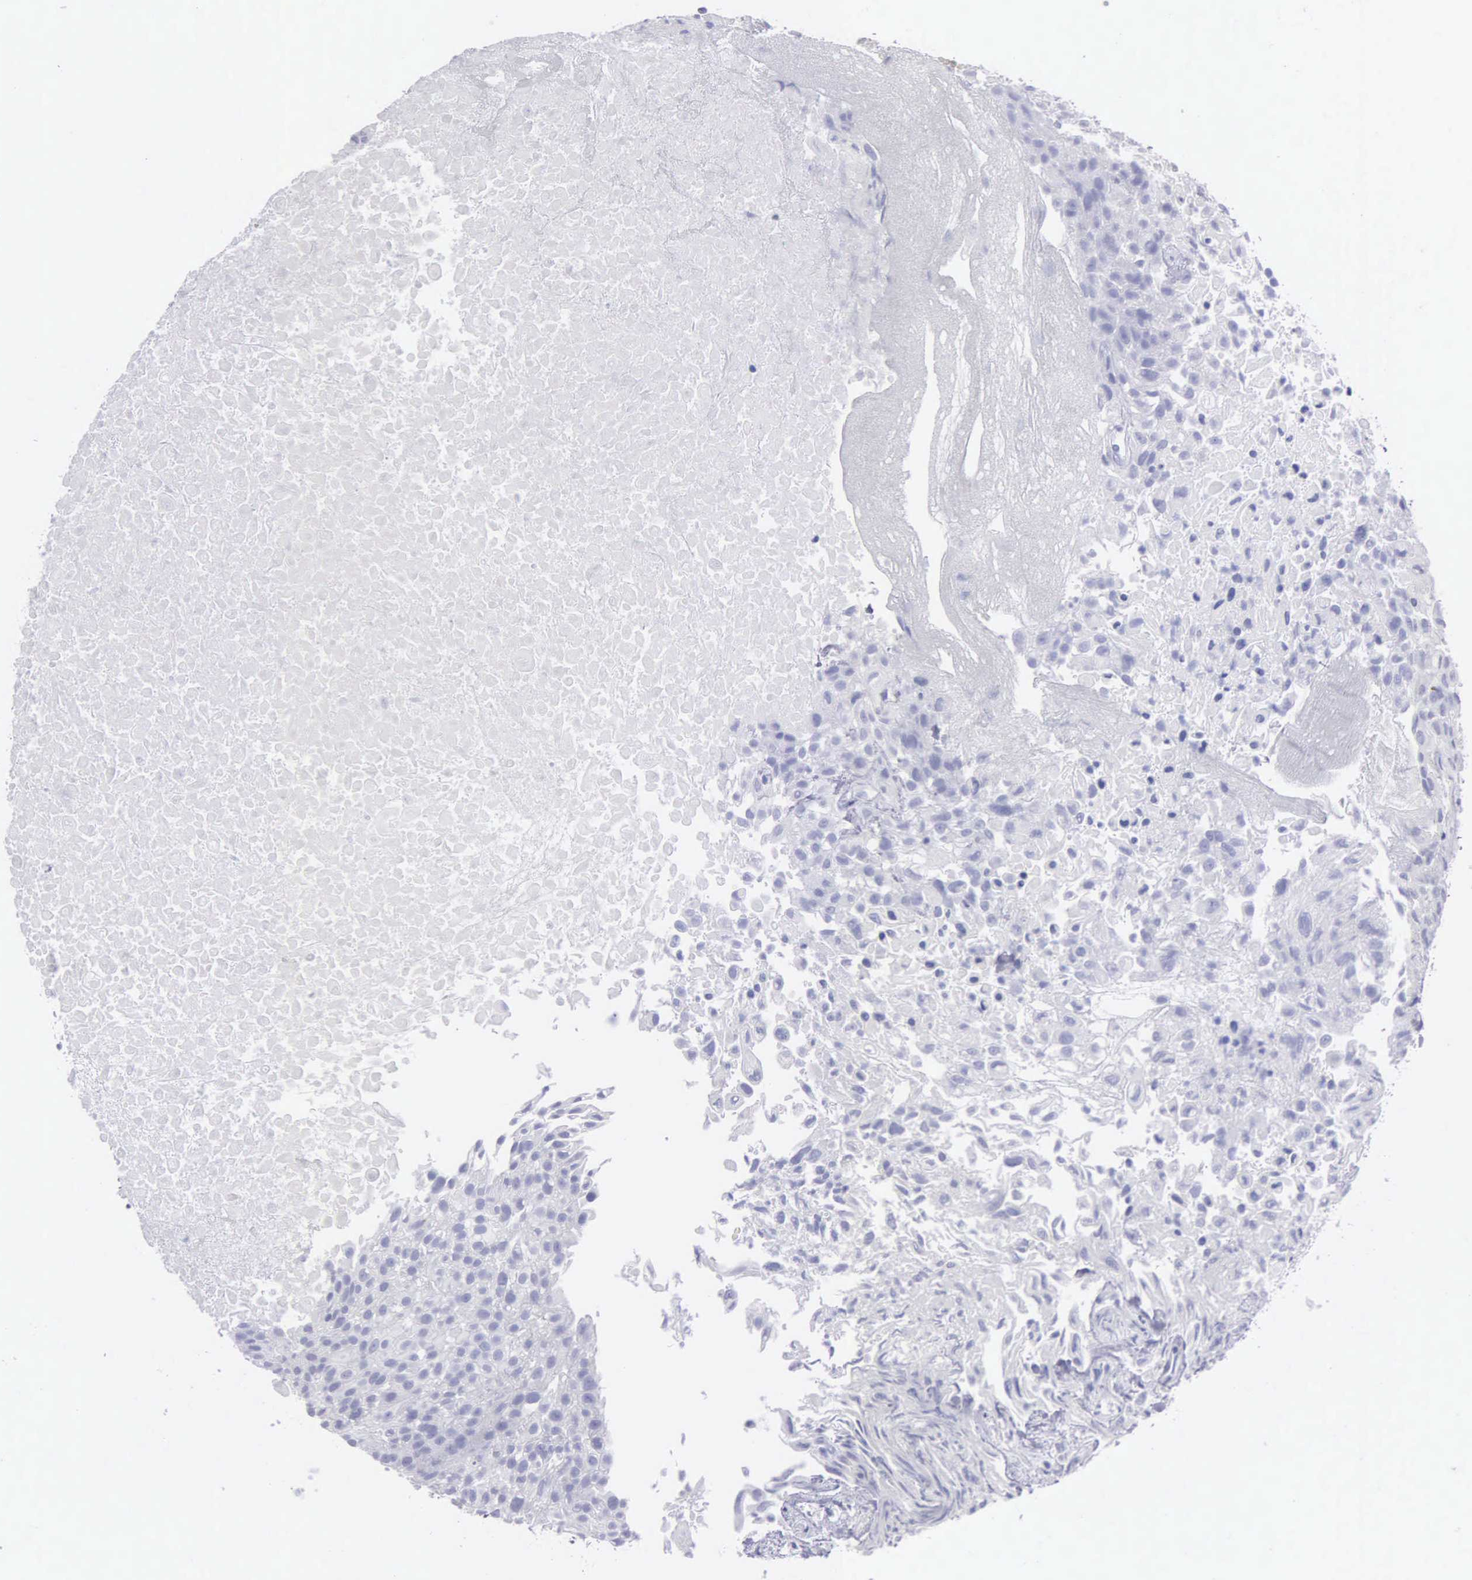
{"staining": {"intensity": "negative", "quantity": "none", "location": "none"}, "tissue": "urothelial cancer", "cell_type": "Tumor cells", "image_type": "cancer", "snomed": [{"axis": "morphology", "description": "Urothelial carcinoma, High grade"}, {"axis": "topography", "description": "Urinary bladder"}], "caption": "There is no significant staining in tumor cells of urothelial cancer. (DAB immunohistochemistry, high magnification).", "gene": "FBLN5", "patient": {"sex": "male", "age": 56}}